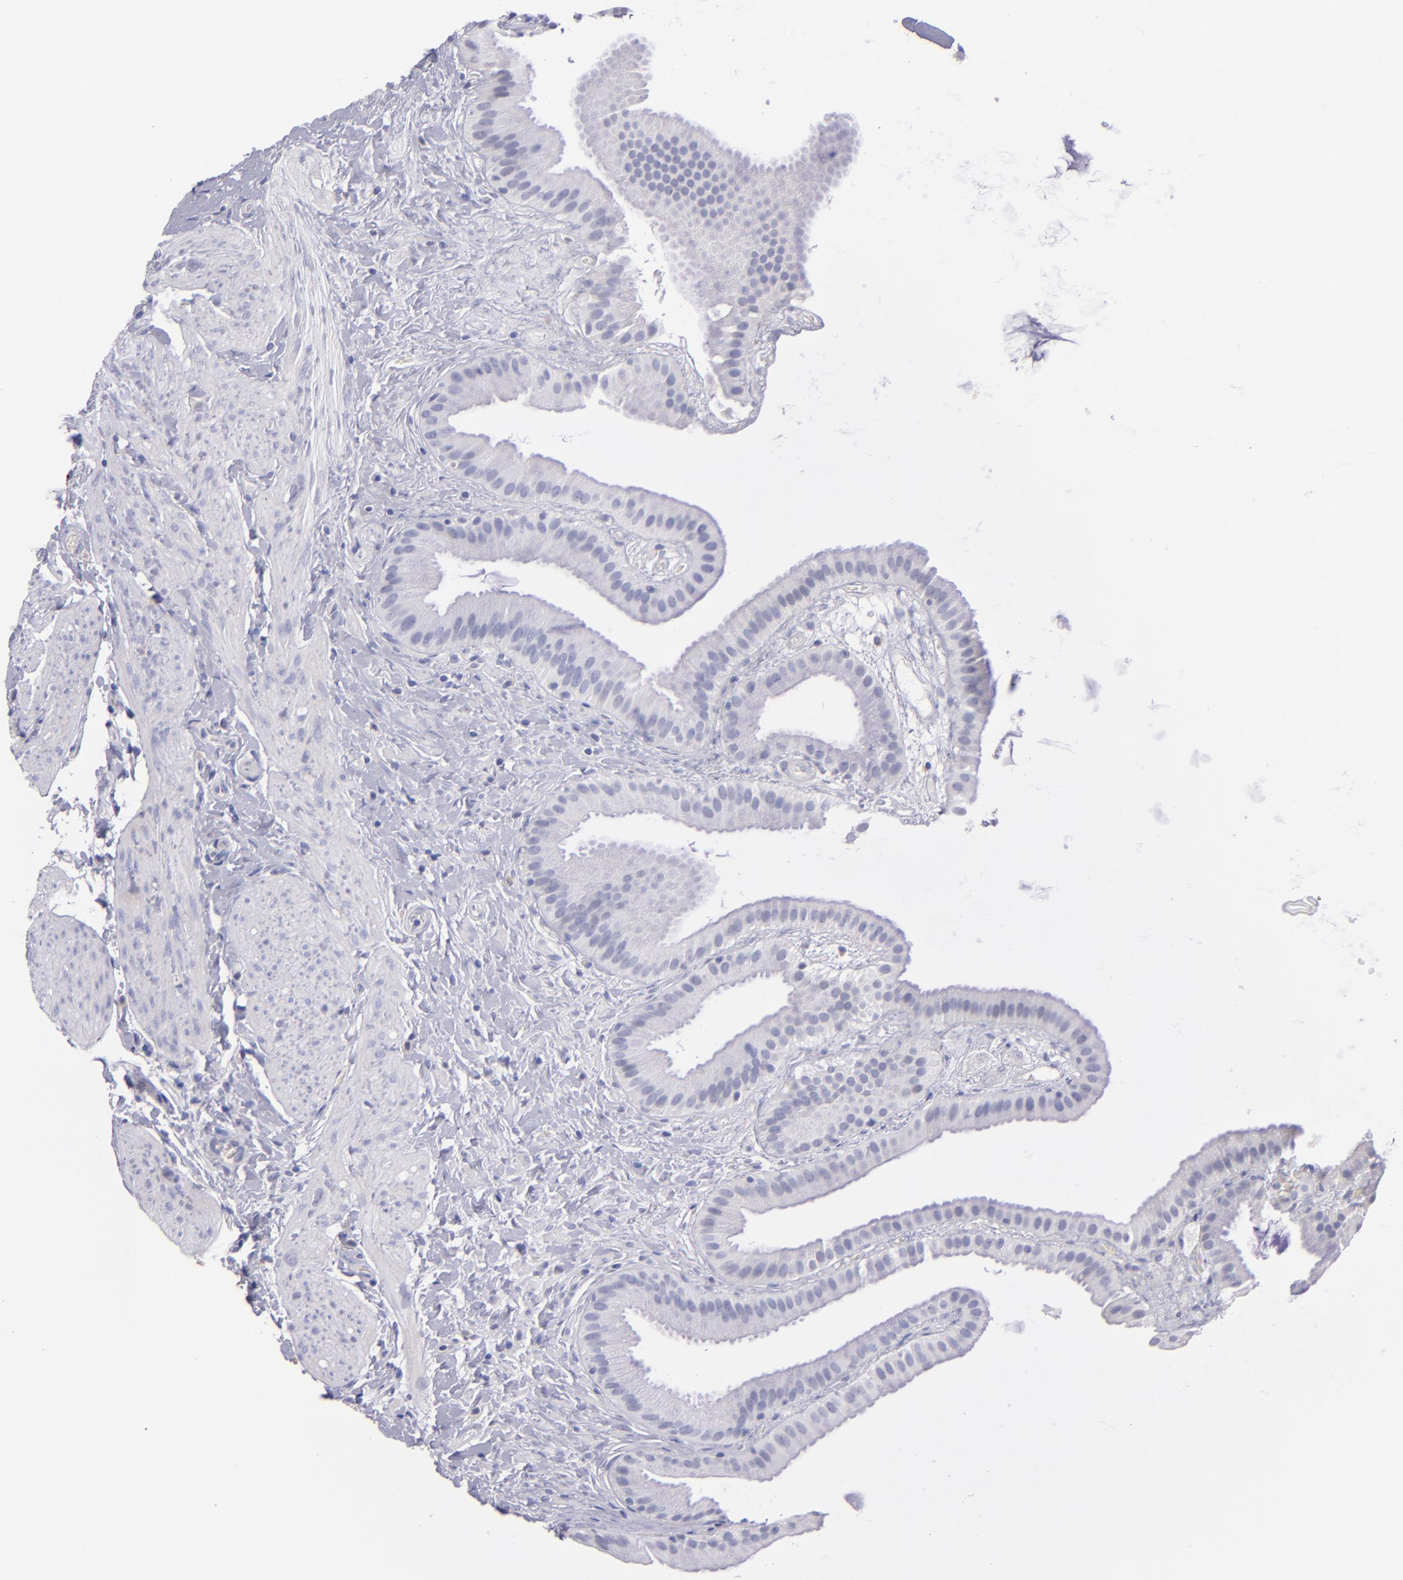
{"staining": {"intensity": "negative", "quantity": "none", "location": "none"}, "tissue": "gallbladder", "cell_type": "Glandular cells", "image_type": "normal", "snomed": [{"axis": "morphology", "description": "Normal tissue, NOS"}, {"axis": "topography", "description": "Gallbladder"}], "caption": "Immunohistochemistry (IHC) image of benign gallbladder stained for a protein (brown), which exhibits no expression in glandular cells.", "gene": "TG", "patient": {"sex": "female", "age": 63}}